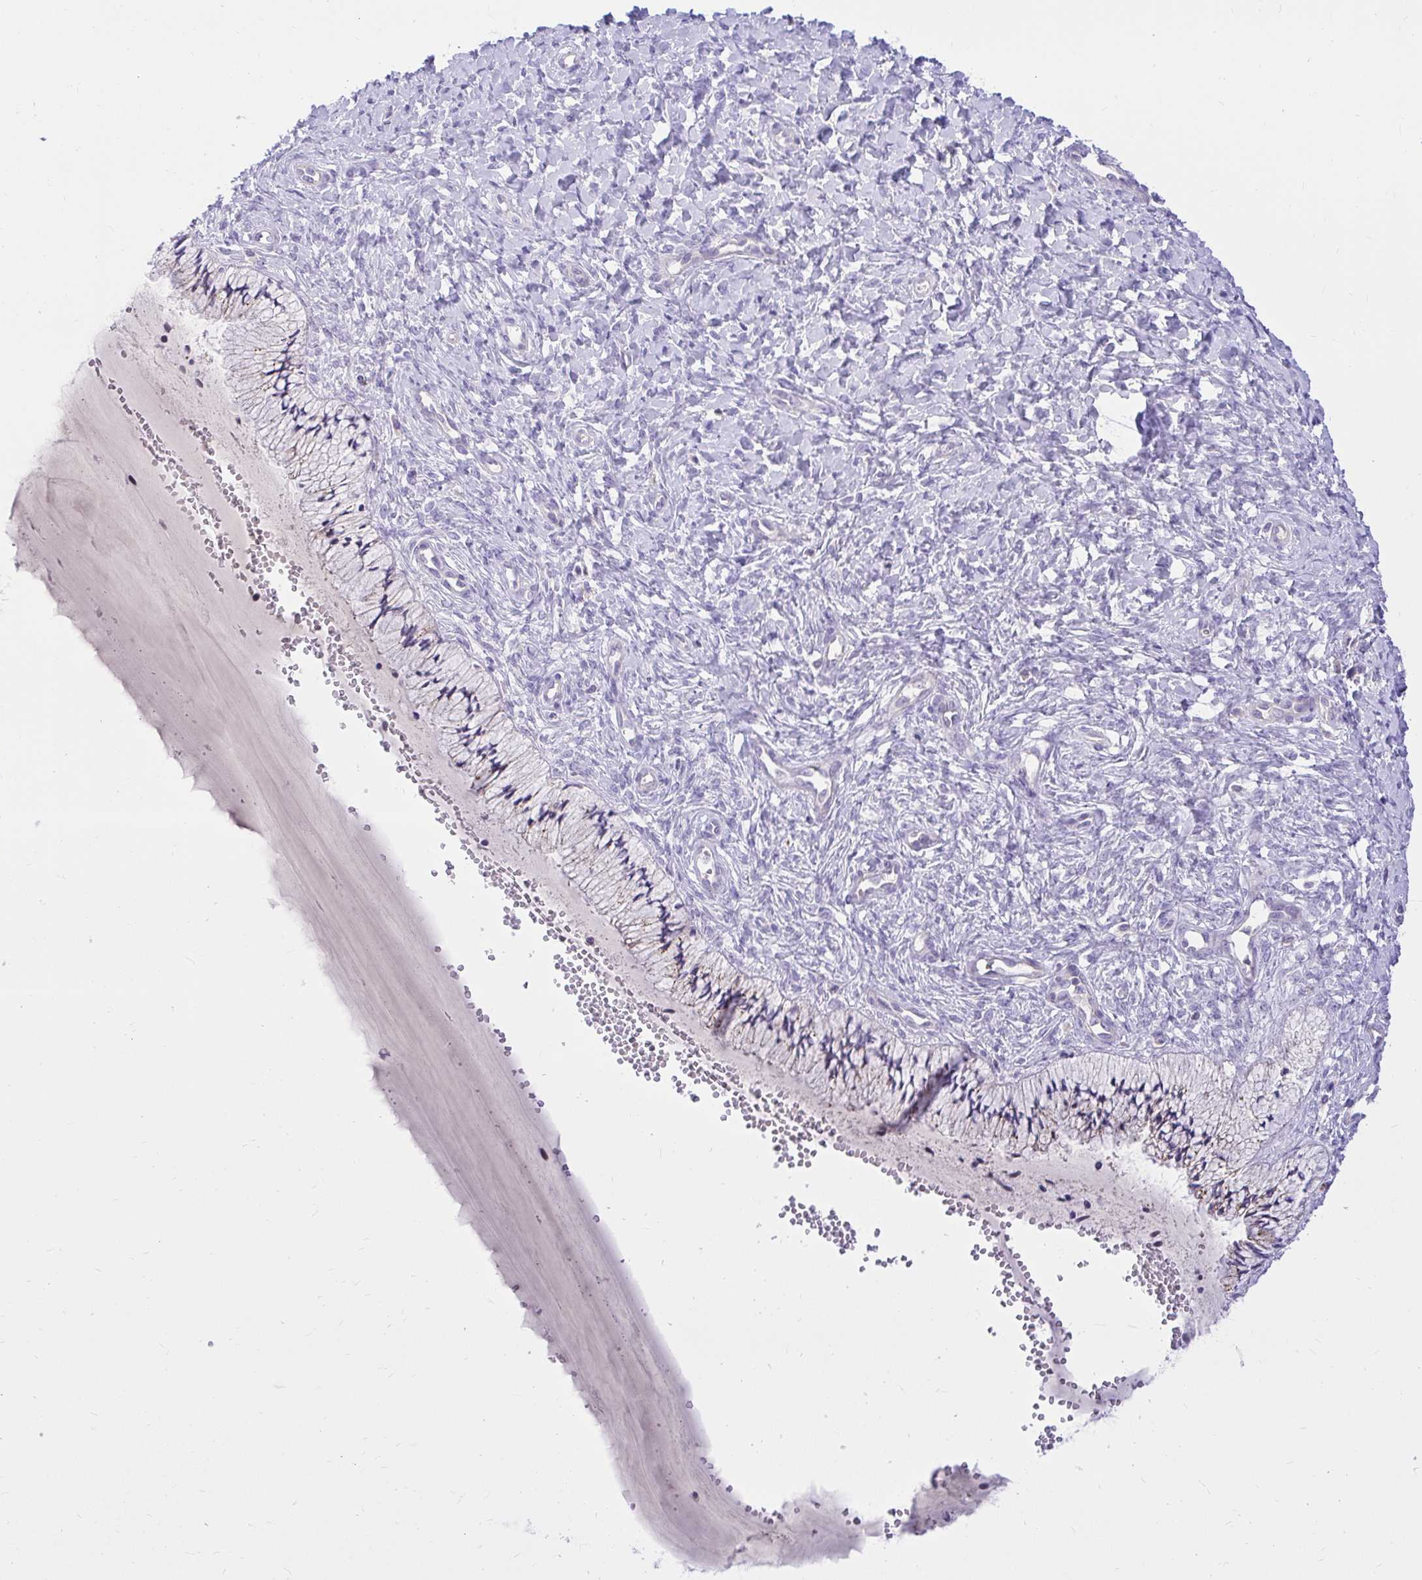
{"staining": {"intensity": "negative", "quantity": "none", "location": "none"}, "tissue": "cervix", "cell_type": "Glandular cells", "image_type": "normal", "snomed": [{"axis": "morphology", "description": "Normal tissue, NOS"}, {"axis": "topography", "description": "Cervix"}], "caption": "Image shows no protein expression in glandular cells of benign cervix.", "gene": "PKN3", "patient": {"sex": "female", "age": 37}}